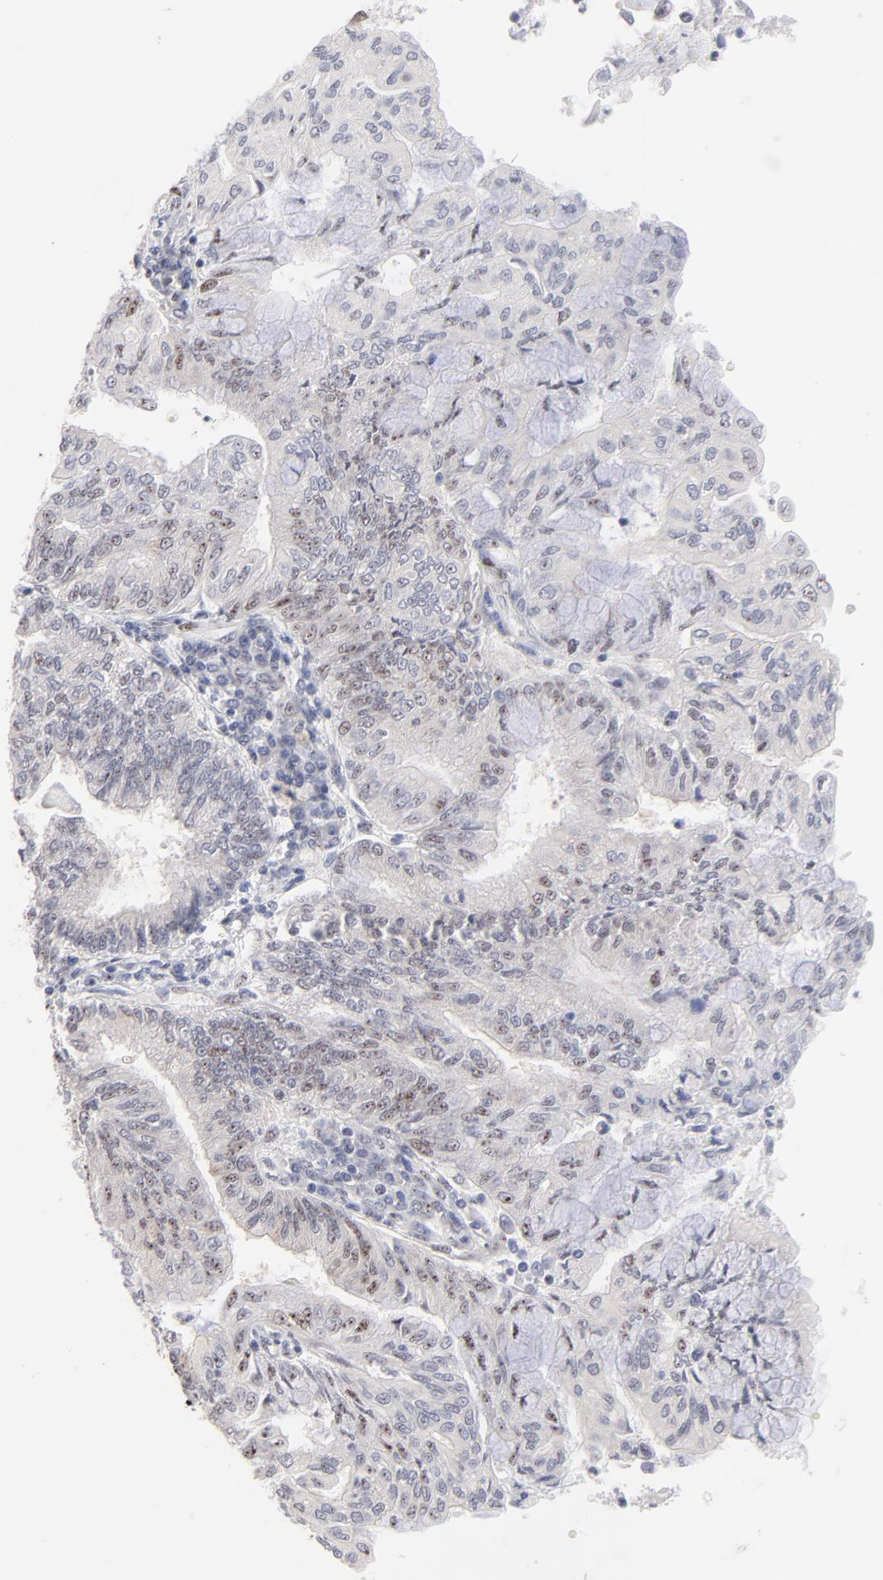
{"staining": {"intensity": "negative", "quantity": "none", "location": "none"}, "tissue": "endometrial cancer", "cell_type": "Tumor cells", "image_type": "cancer", "snomed": [{"axis": "morphology", "description": "Adenocarcinoma, NOS"}, {"axis": "topography", "description": "Endometrium"}], "caption": "Immunohistochemical staining of endometrial adenocarcinoma displays no significant staining in tumor cells. Nuclei are stained in blue.", "gene": "STAT3", "patient": {"sex": "female", "age": 59}}